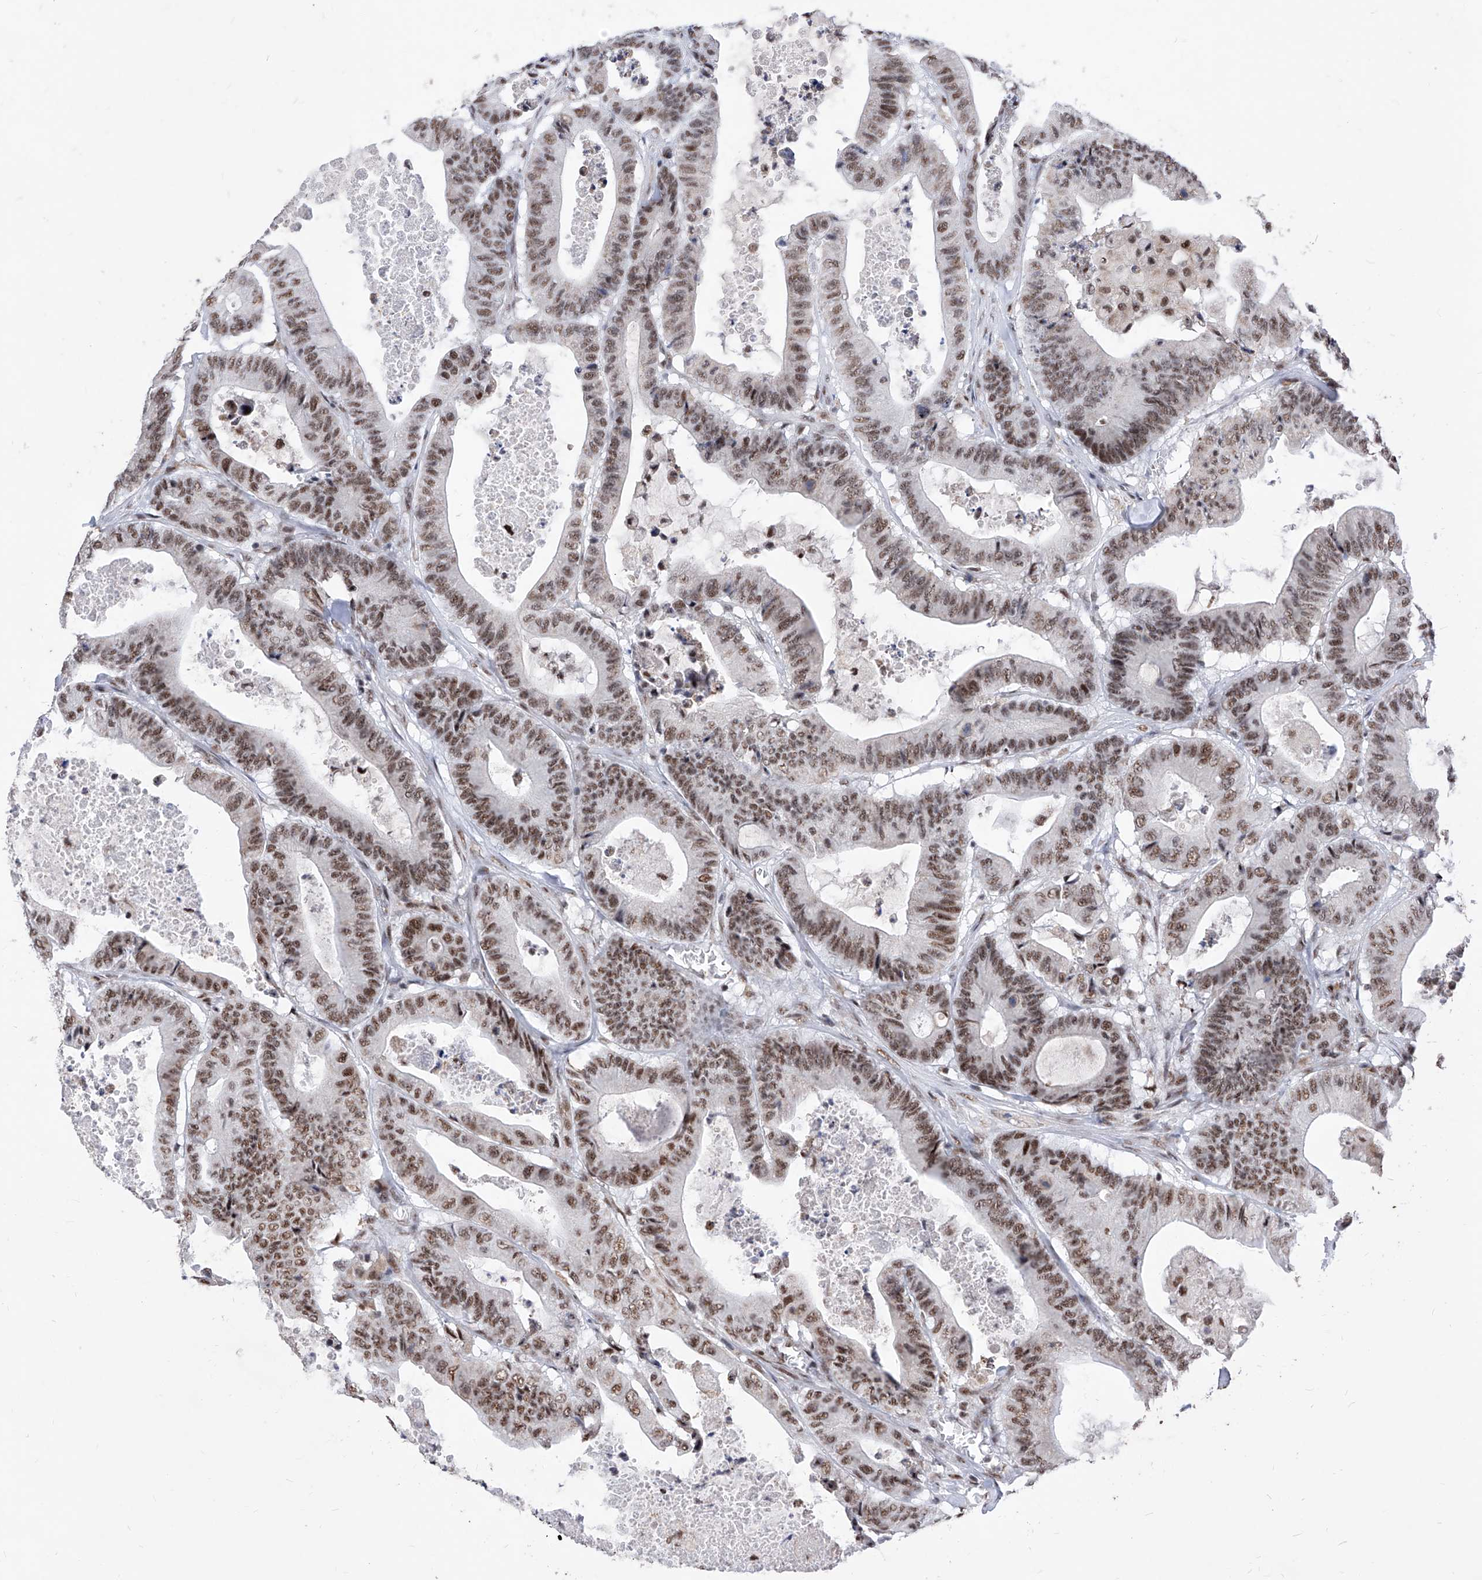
{"staining": {"intensity": "moderate", "quantity": ">75%", "location": "nuclear"}, "tissue": "colorectal cancer", "cell_type": "Tumor cells", "image_type": "cancer", "snomed": [{"axis": "morphology", "description": "Adenocarcinoma, NOS"}, {"axis": "topography", "description": "Colon"}], "caption": "Colorectal cancer (adenocarcinoma) was stained to show a protein in brown. There is medium levels of moderate nuclear staining in about >75% of tumor cells.", "gene": "PHF5A", "patient": {"sex": "female", "age": 84}}